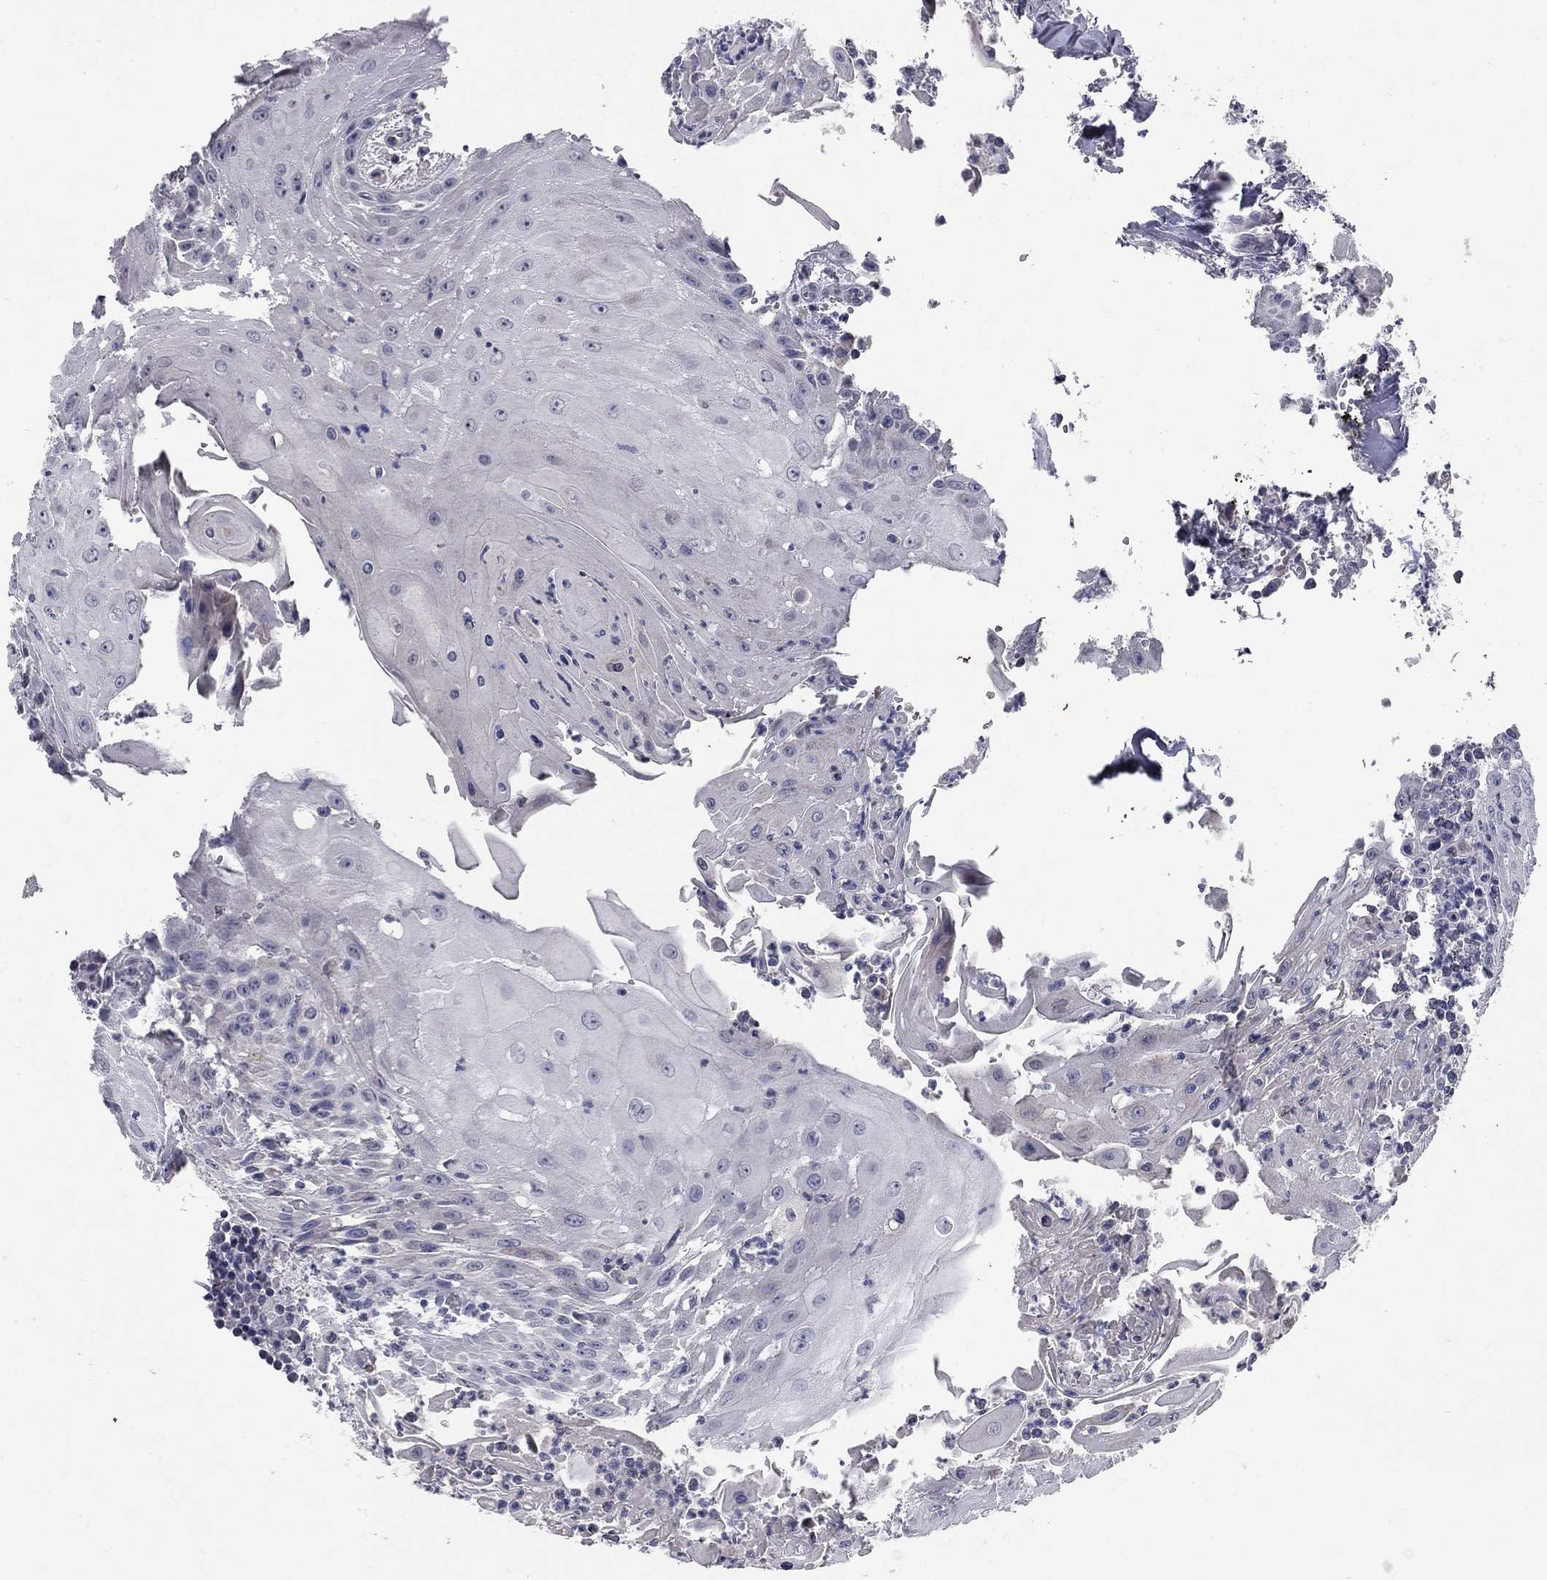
{"staining": {"intensity": "negative", "quantity": "none", "location": "none"}, "tissue": "head and neck cancer", "cell_type": "Tumor cells", "image_type": "cancer", "snomed": [{"axis": "morphology", "description": "Squamous cell carcinoma, NOS"}, {"axis": "topography", "description": "Oral tissue"}, {"axis": "topography", "description": "Head-Neck"}], "caption": "Tumor cells show no significant positivity in head and neck cancer (squamous cell carcinoma).", "gene": "SYT12", "patient": {"sex": "male", "age": 58}}